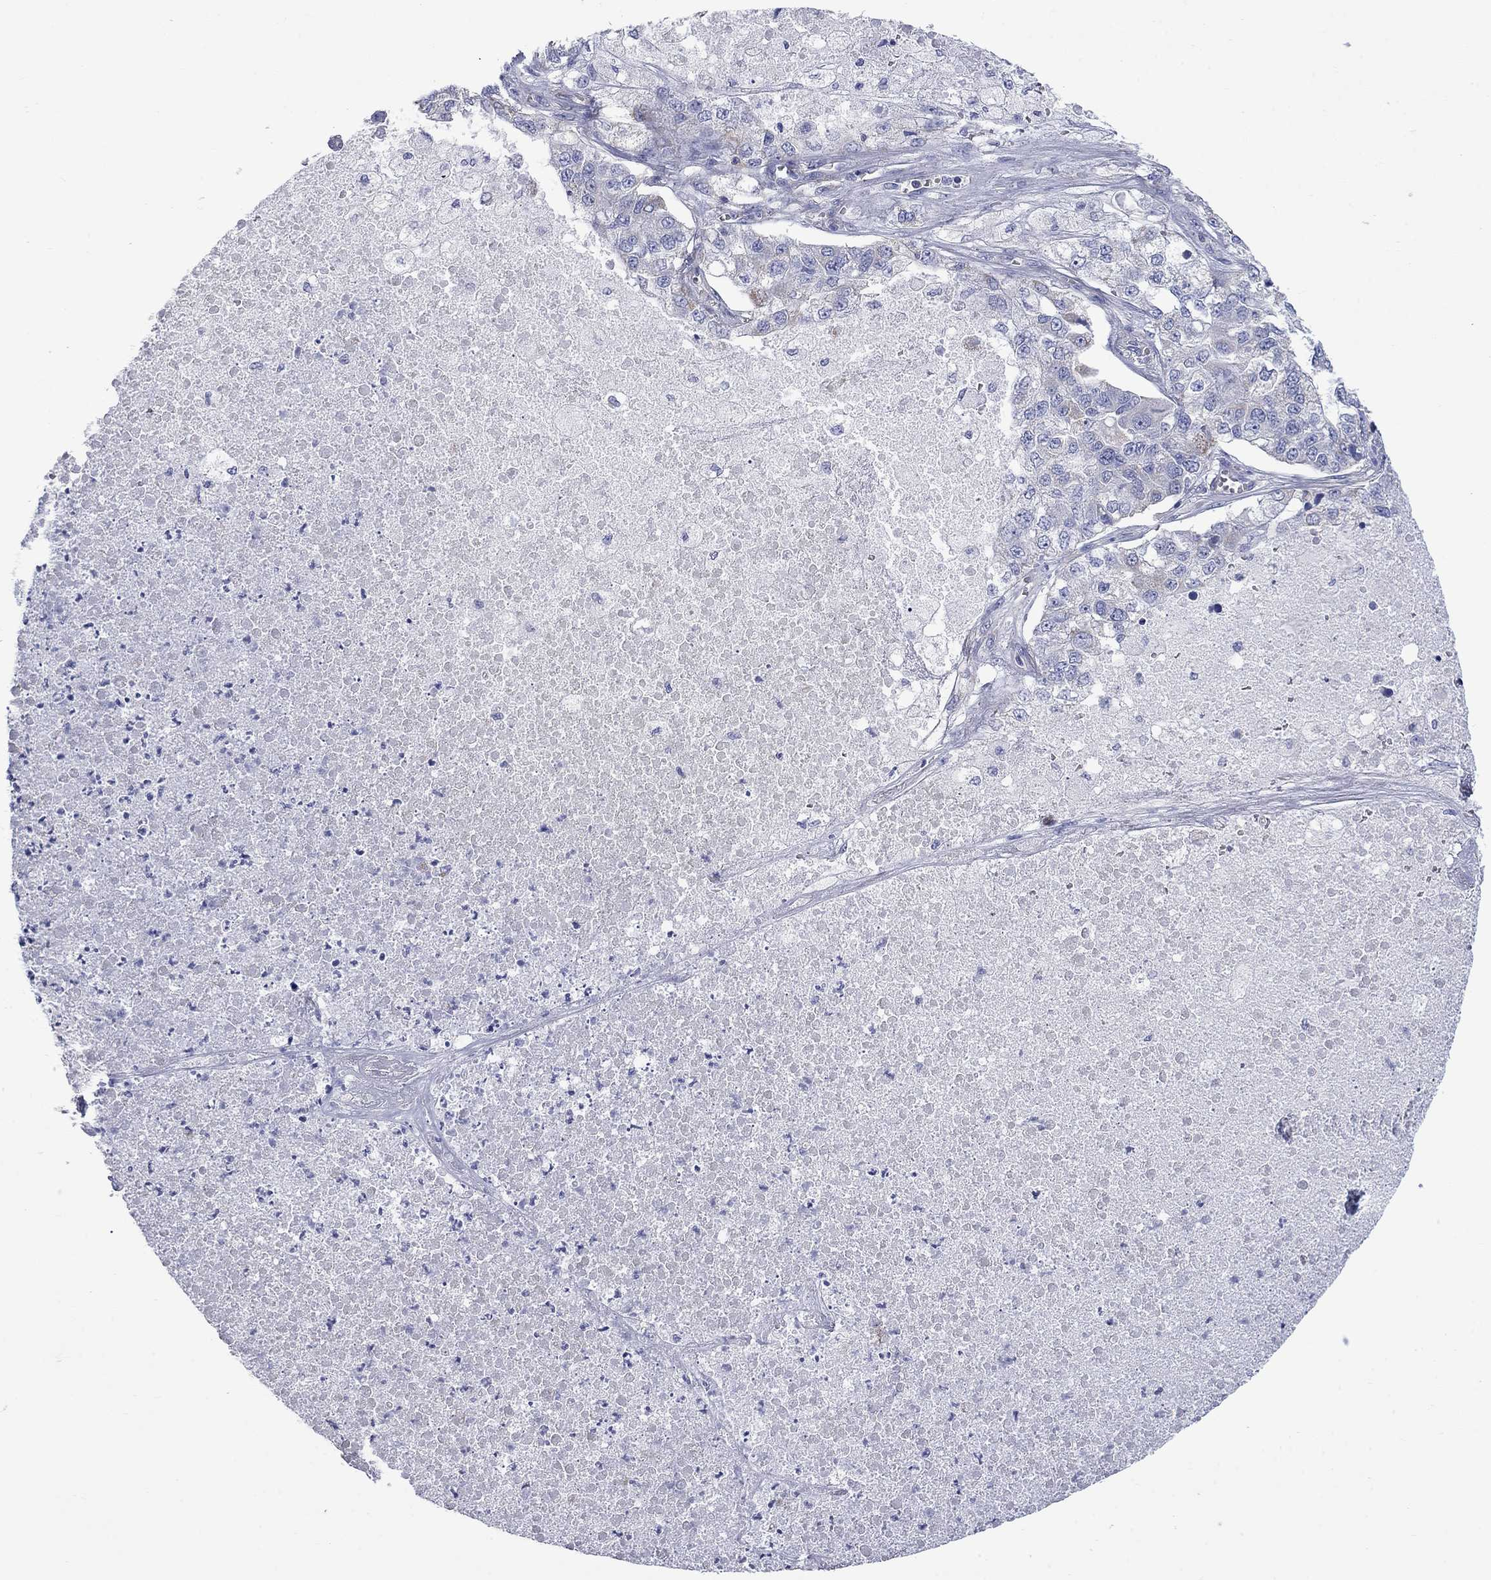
{"staining": {"intensity": "negative", "quantity": "none", "location": "none"}, "tissue": "lung cancer", "cell_type": "Tumor cells", "image_type": "cancer", "snomed": [{"axis": "morphology", "description": "Adenocarcinoma, NOS"}, {"axis": "topography", "description": "Lung"}], "caption": "Immunohistochemical staining of human lung cancer (adenocarcinoma) displays no significant staining in tumor cells.", "gene": "CISD1", "patient": {"sex": "male", "age": 49}}